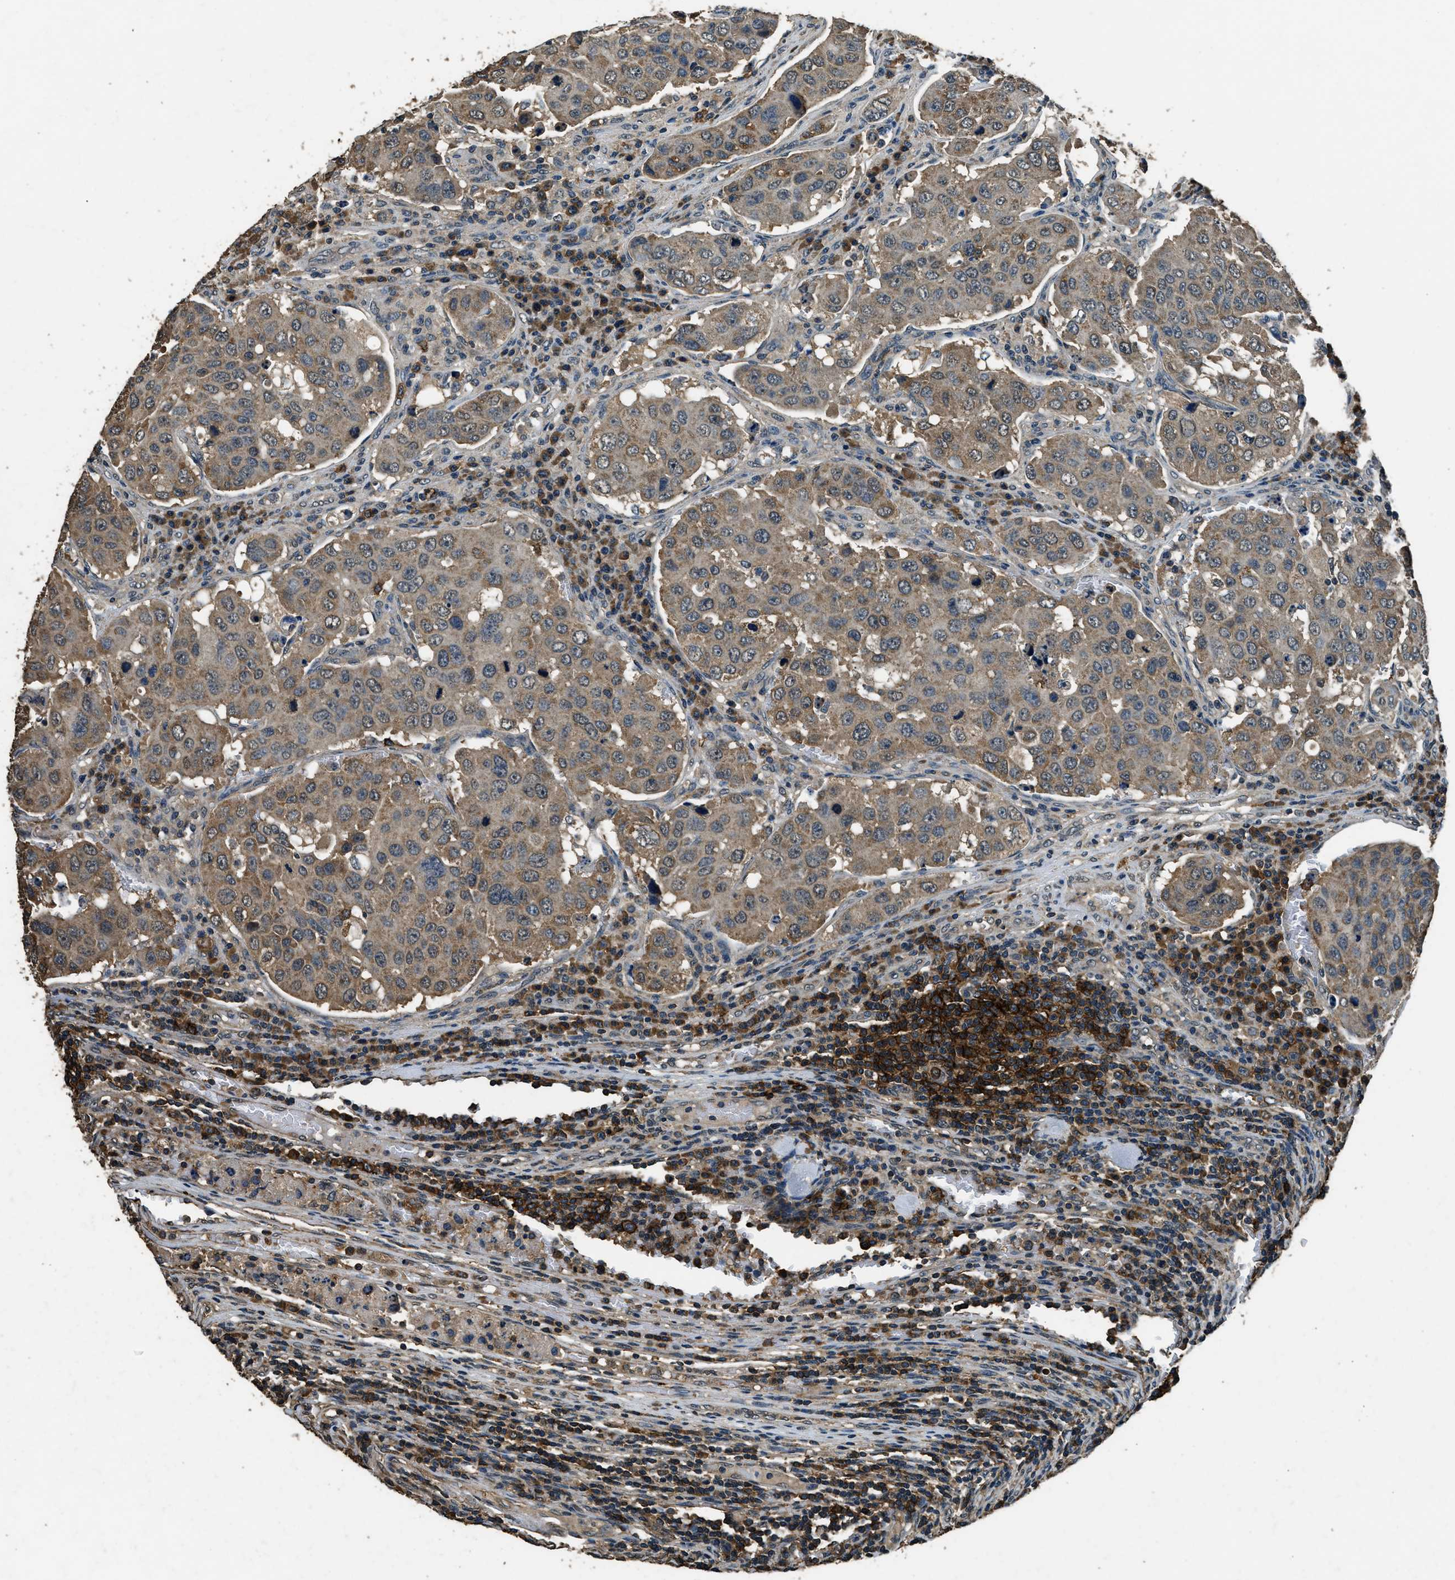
{"staining": {"intensity": "weak", "quantity": ">75%", "location": "cytoplasmic/membranous"}, "tissue": "urothelial cancer", "cell_type": "Tumor cells", "image_type": "cancer", "snomed": [{"axis": "morphology", "description": "Urothelial carcinoma, High grade"}, {"axis": "topography", "description": "Lymph node"}, {"axis": "topography", "description": "Urinary bladder"}], "caption": "Urothelial carcinoma (high-grade) stained for a protein (brown) displays weak cytoplasmic/membranous positive expression in about >75% of tumor cells.", "gene": "SALL3", "patient": {"sex": "male", "age": 51}}